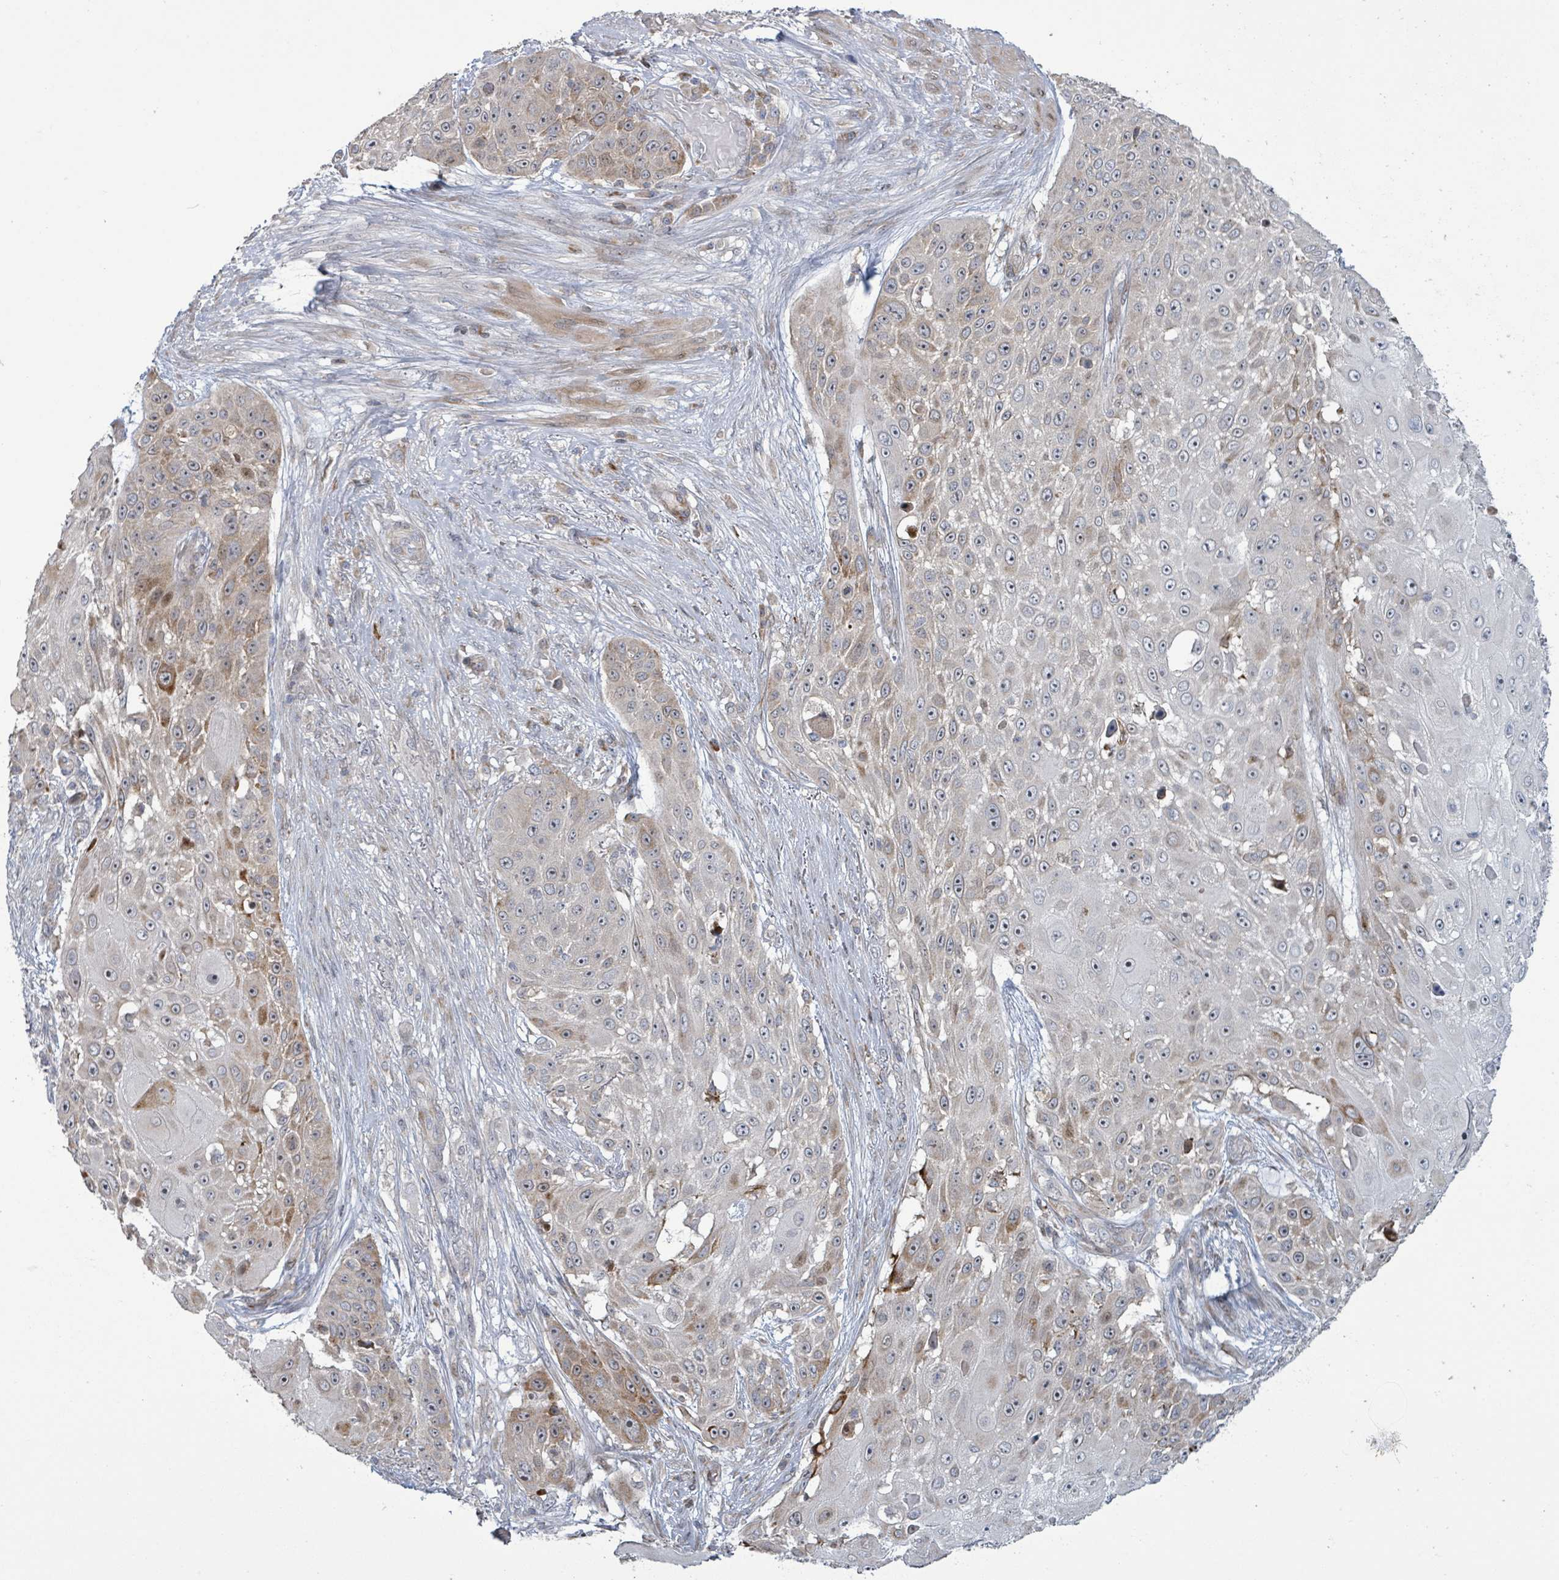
{"staining": {"intensity": "moderate", "quantity": "25%-75%", "location": "cytoplasmic/membranous,nuclear"}, "tissue": "skin cancer", "cell_type": "Tumor cells", "image_type": "cancer", "snomed": [{"axis": "morphology", "description": "Squamous cell carcinoma, NOS"}, {"axis": "topography", "description": "Skin"}], "caption": "A photomicrograph of human squamous cell carcinoma (skin) stained for a protein displays moderate cytoplasmic/membranous and nuclear brown staining in tumor cells.", "gene": "LILRA4", "patient": {"sex": "female", "age": 86}}